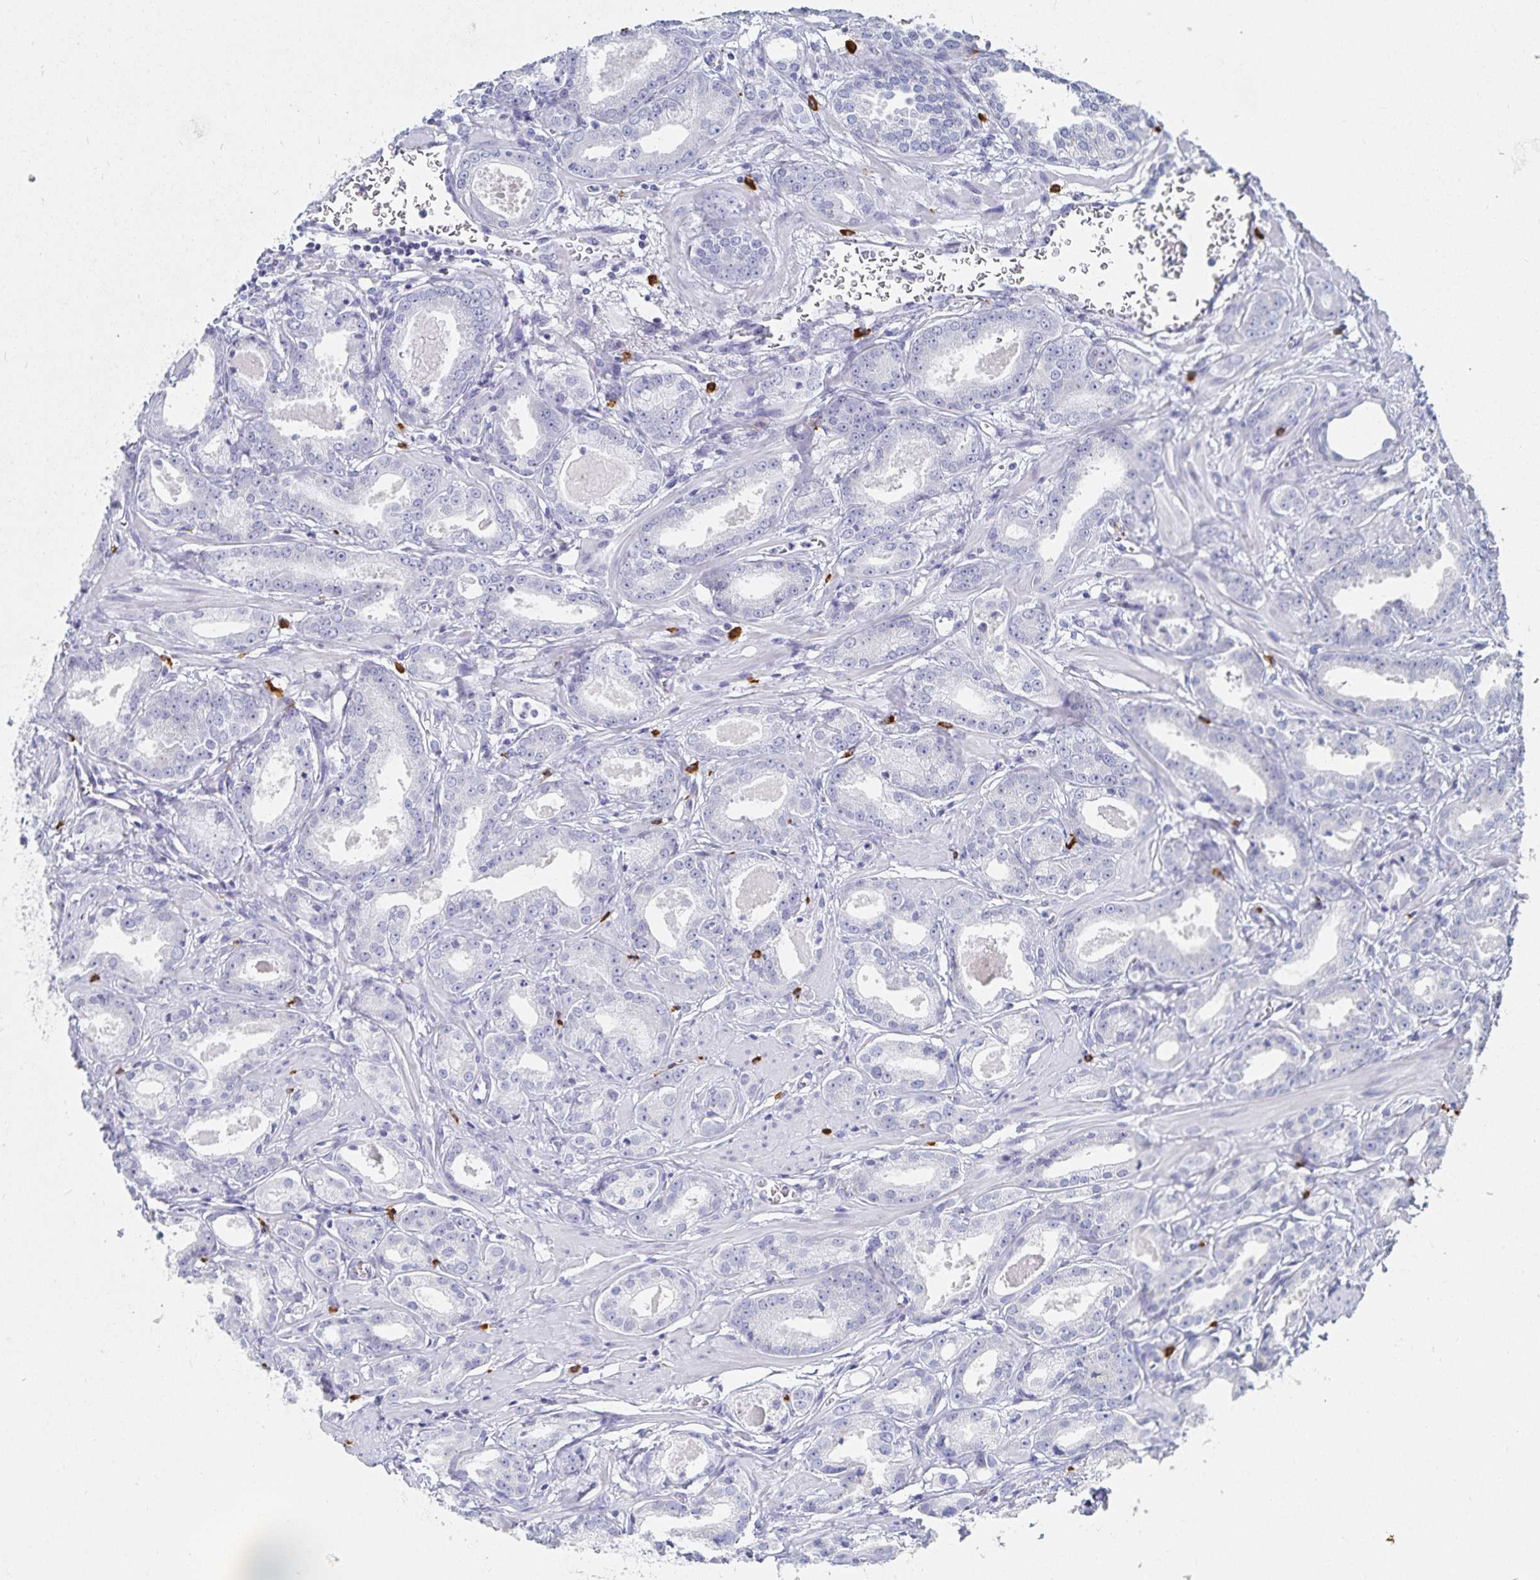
{"staining": {"intensity": "negative", "quantity": "none", "location": "none"}, "tissue": "prostate cancer", "cell_type": "Tumor cells", "image_type": "cancer", "snomed": [{"axis": "morphology", "description": "Adenocarcinoma, NOS"}, {"axis": "morphology", "description": "Adenocarcinoma, Low grade"}, {"axis": "topography", "description": "Prostate"}], "caption": "Tumor cells show no significant expression in prostate cancer.", "gene": "TNIP1", "patient": {"sex": "male", "age": 64}}